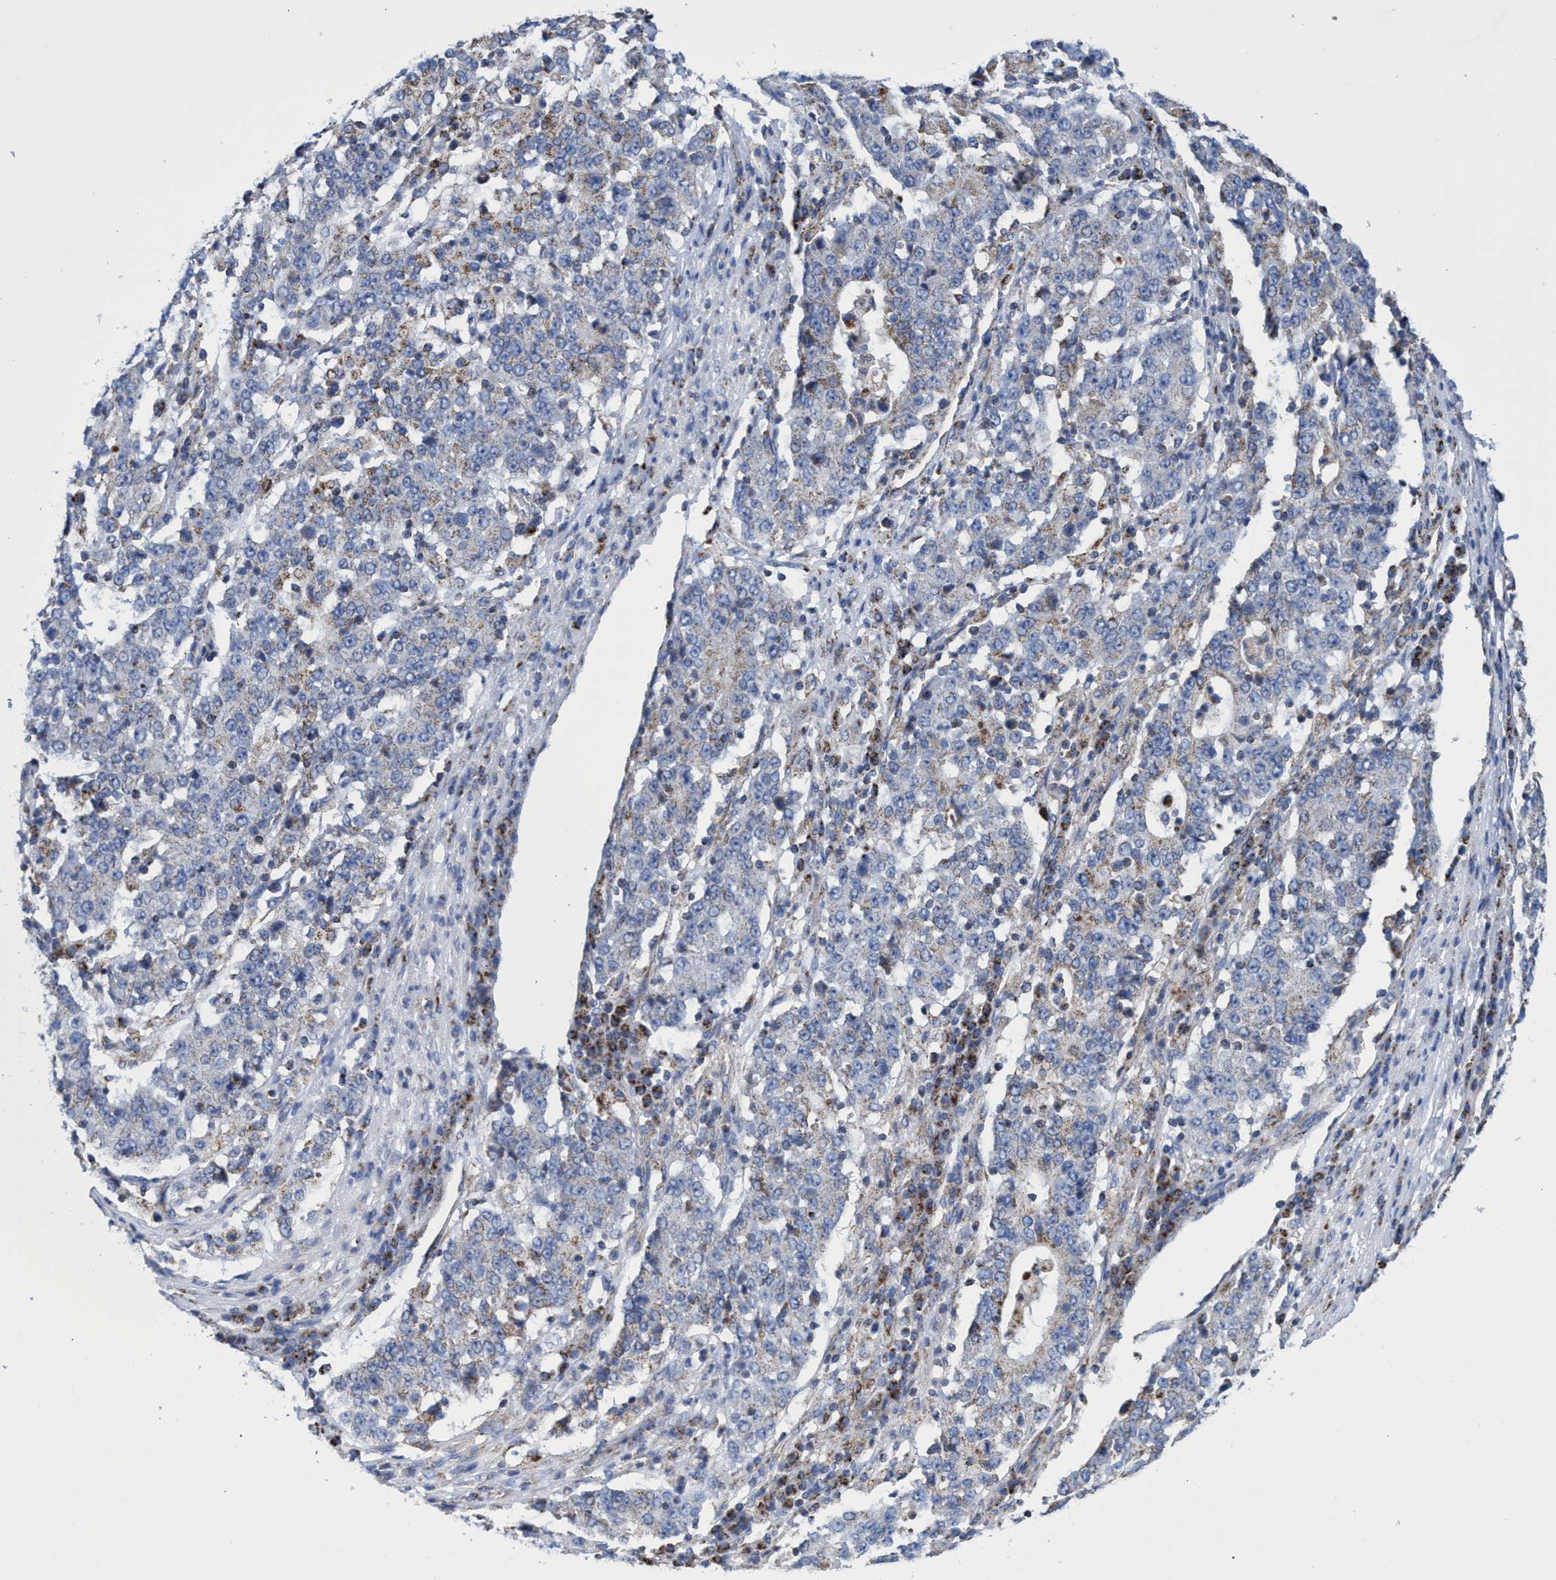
{"staining": {"intensity": "weak", "quantity": "<25%", "location": "cytoplasmic/membranous"}, "tissue": "stomach cancer", "cell_type": "Tumor cells", "image_type": "cancer", "snomed": [{"axis": "morphology", "description": "Adenocarcinoma, NOS"}, {"axis": "topography", "description": "Stomach"}], "caption": "DAB (3,3'-diaminobenzidine) immunohistochemical staining of human stomach cancer shows no significant staining in tumor cells.", "gene": "ZNF750", "patient": {"sex": "male", "age": 59}}